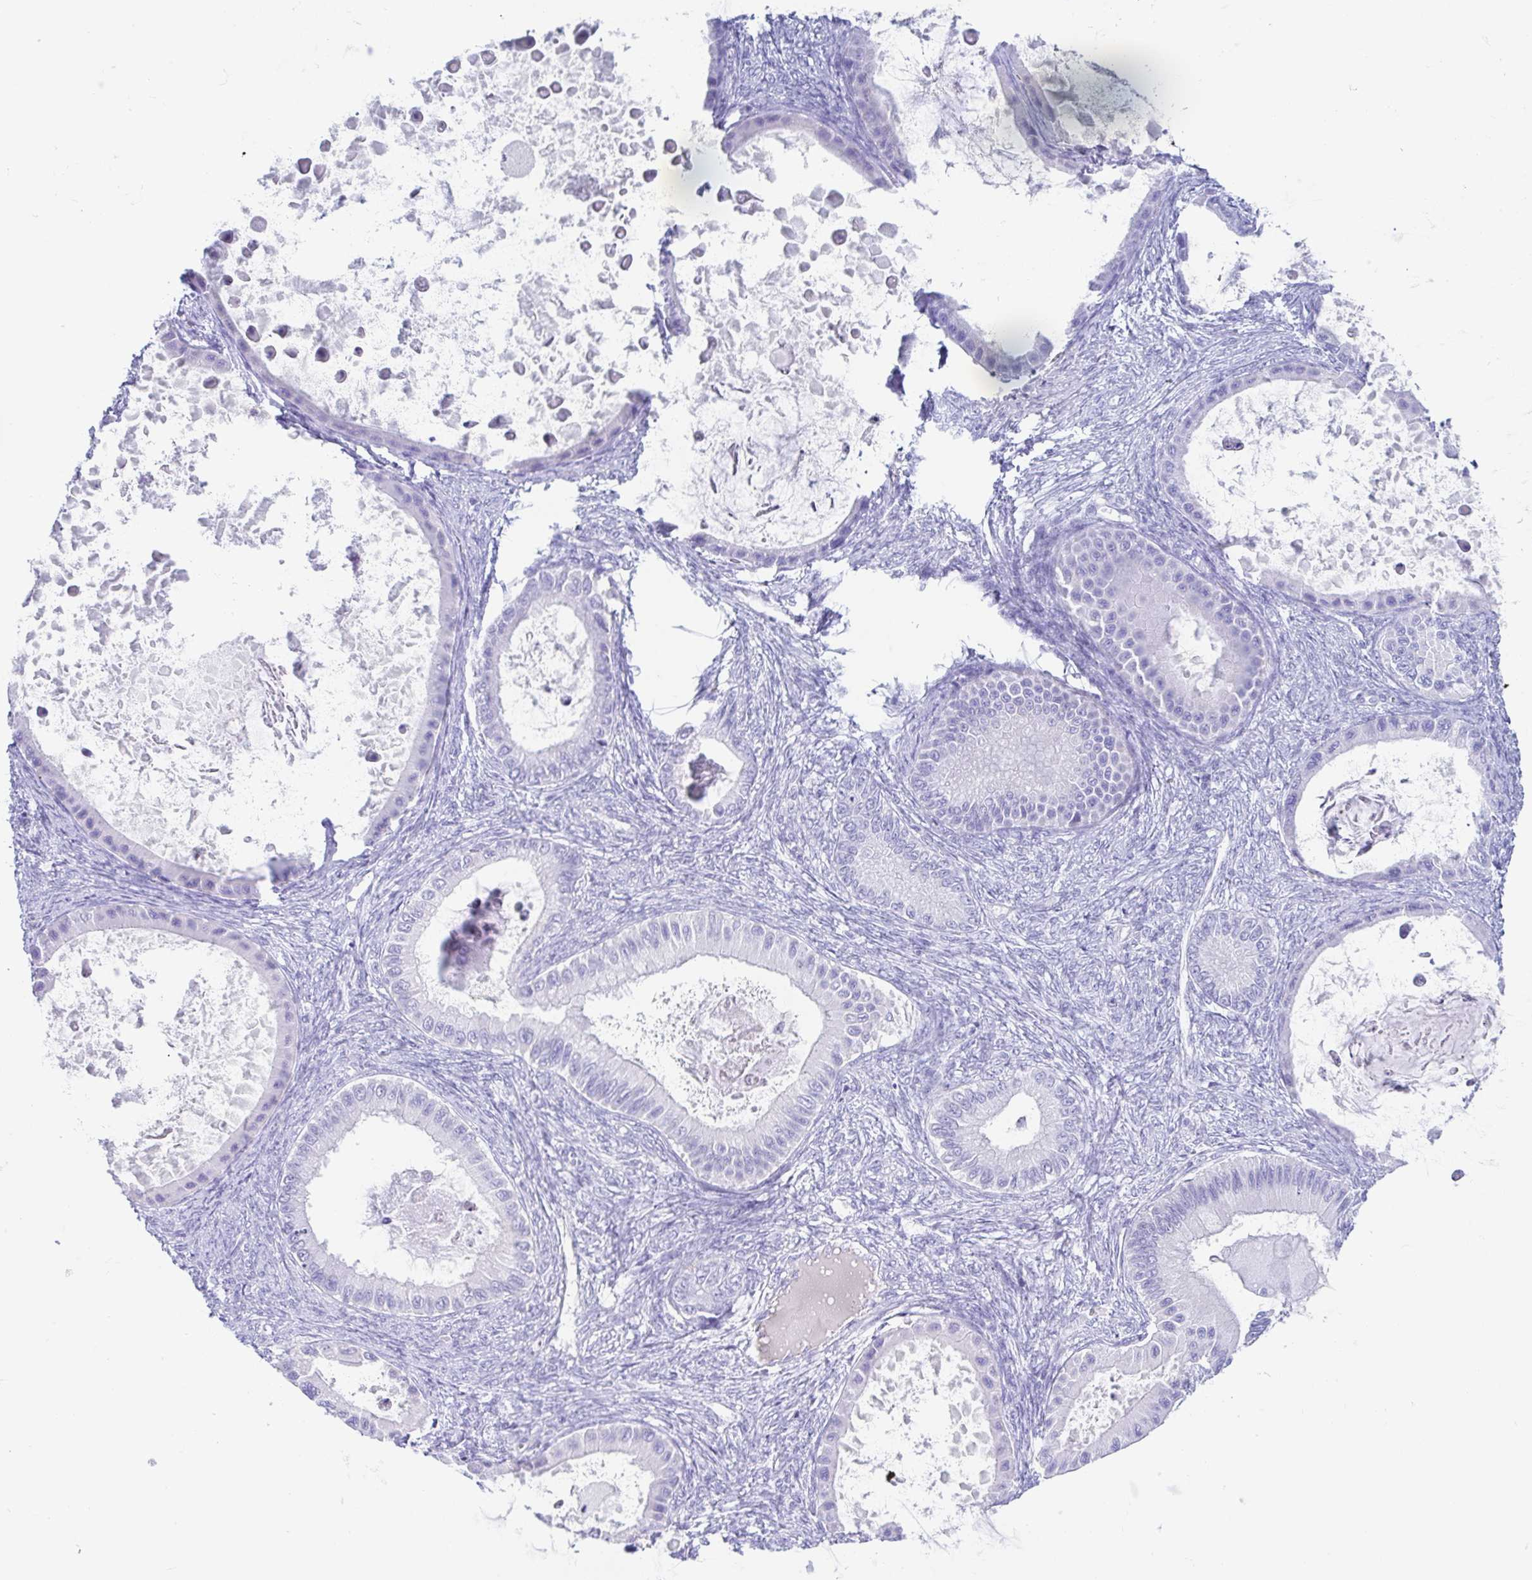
{"staining": {"intensity": "negative", "quantity": "none", "location": "none"}, "tissue": "ovarian cancer", "cell_type": "Tumor cells", "image_type": "cancer", "snomed": [{"axis": "morphology", "description": "Cystadenocarcinoma, mucinous, NOS"}, {"axis": "topography", "description": "Ovary"}], "caption": "Tumor cells show no significant expression in ovarian cancer (mucinous cystadenocarcinoma).", "gene": "GKN1", "patient": {"sex": "female", "age": 64}}